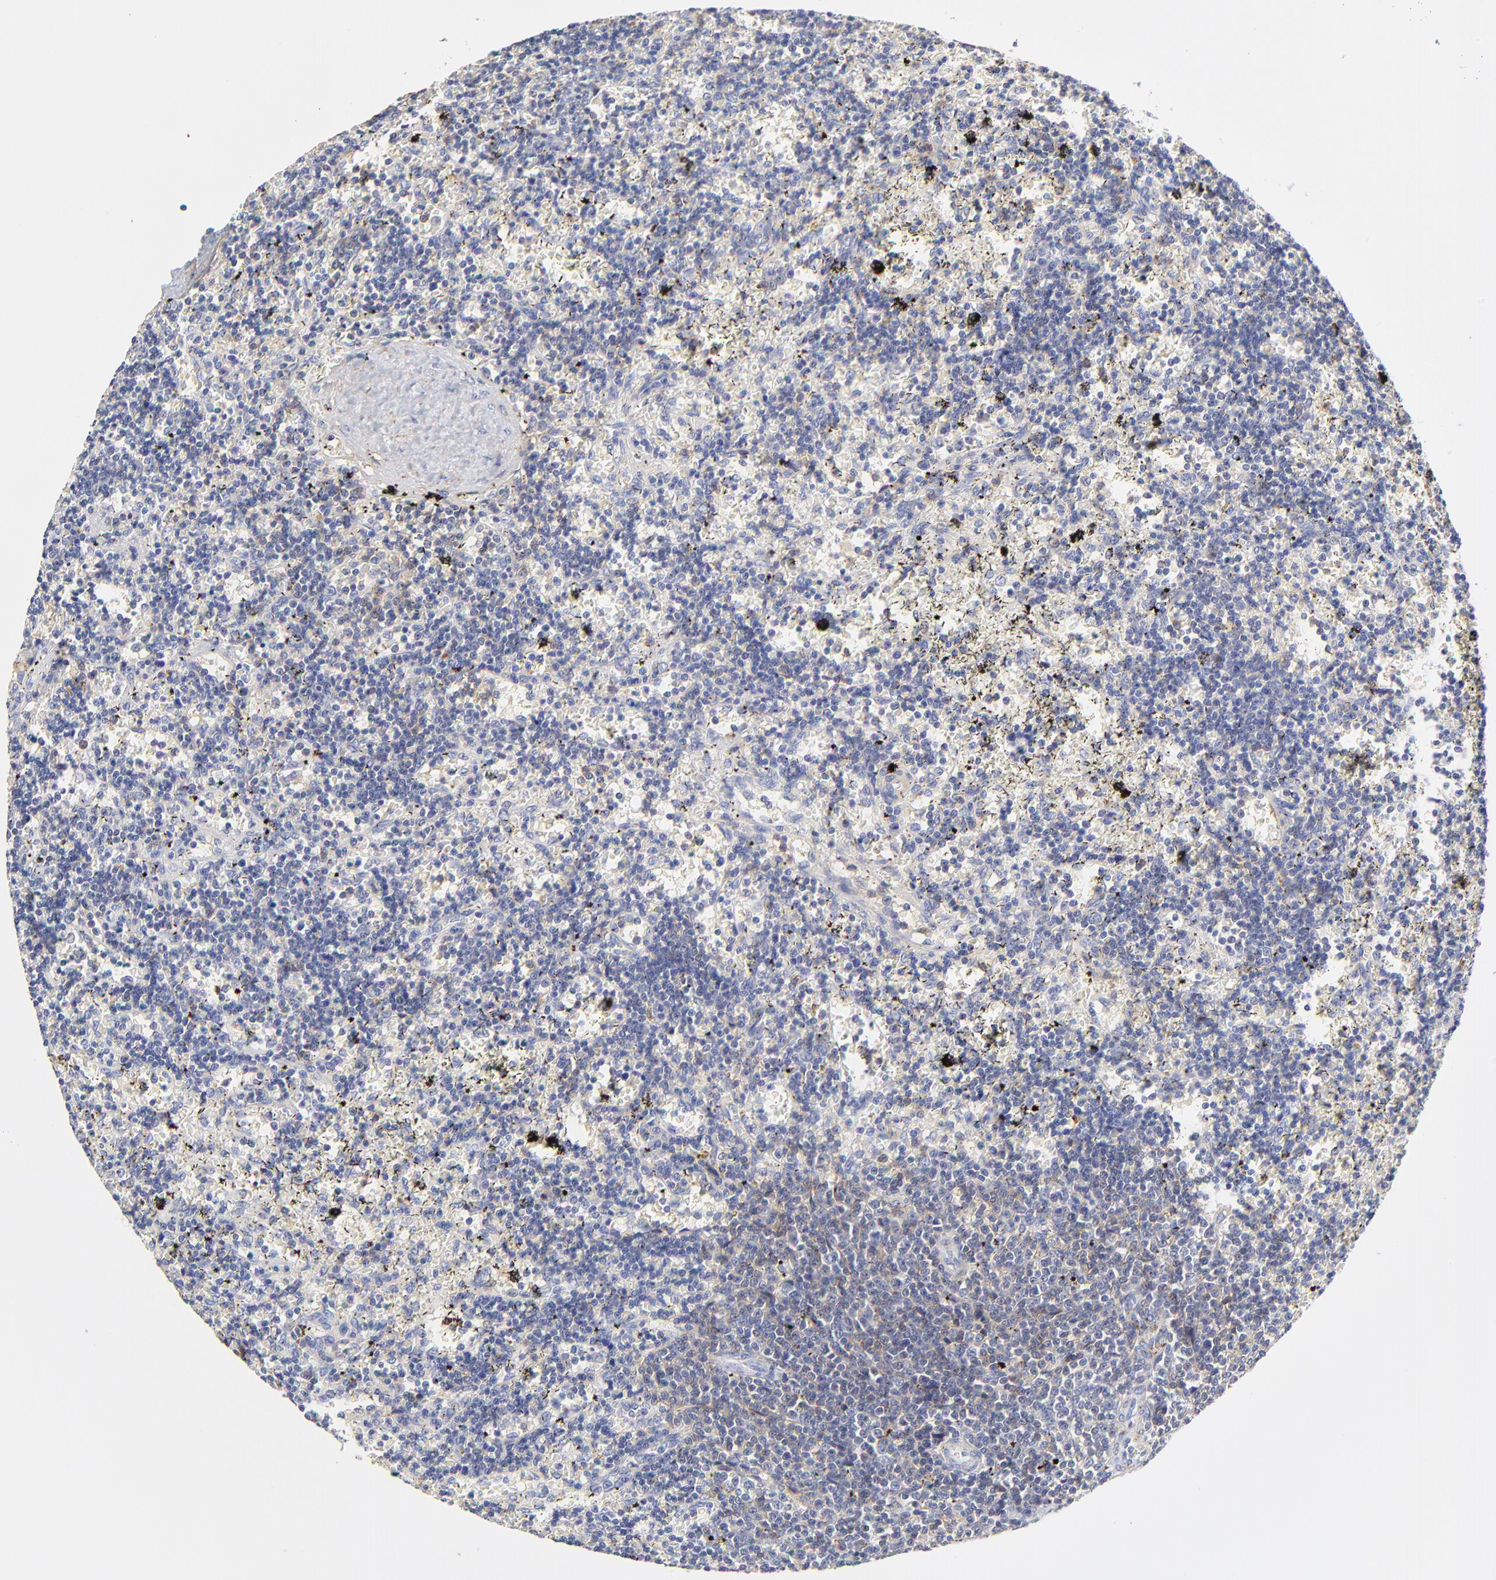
{"staining": {"intensity": "weak", "quantity": "<25%", "location": "cytoplasmic/membranous"}, "tissue": "lymphoma", "cell_type": "Tumor cells", "image_type": "cancer", "snomed": [{"axis": "morphology", "description": "Malignant lymphoma, non-Hodgkin's type, Low grade"}, {"axis": "topography", "description": "Spleen"}], "caption": "IHC of human lymphoma shows no staining in tumor cells.", "gene": "MDGA2", "patient": {"sex": "male", "age": 60}}